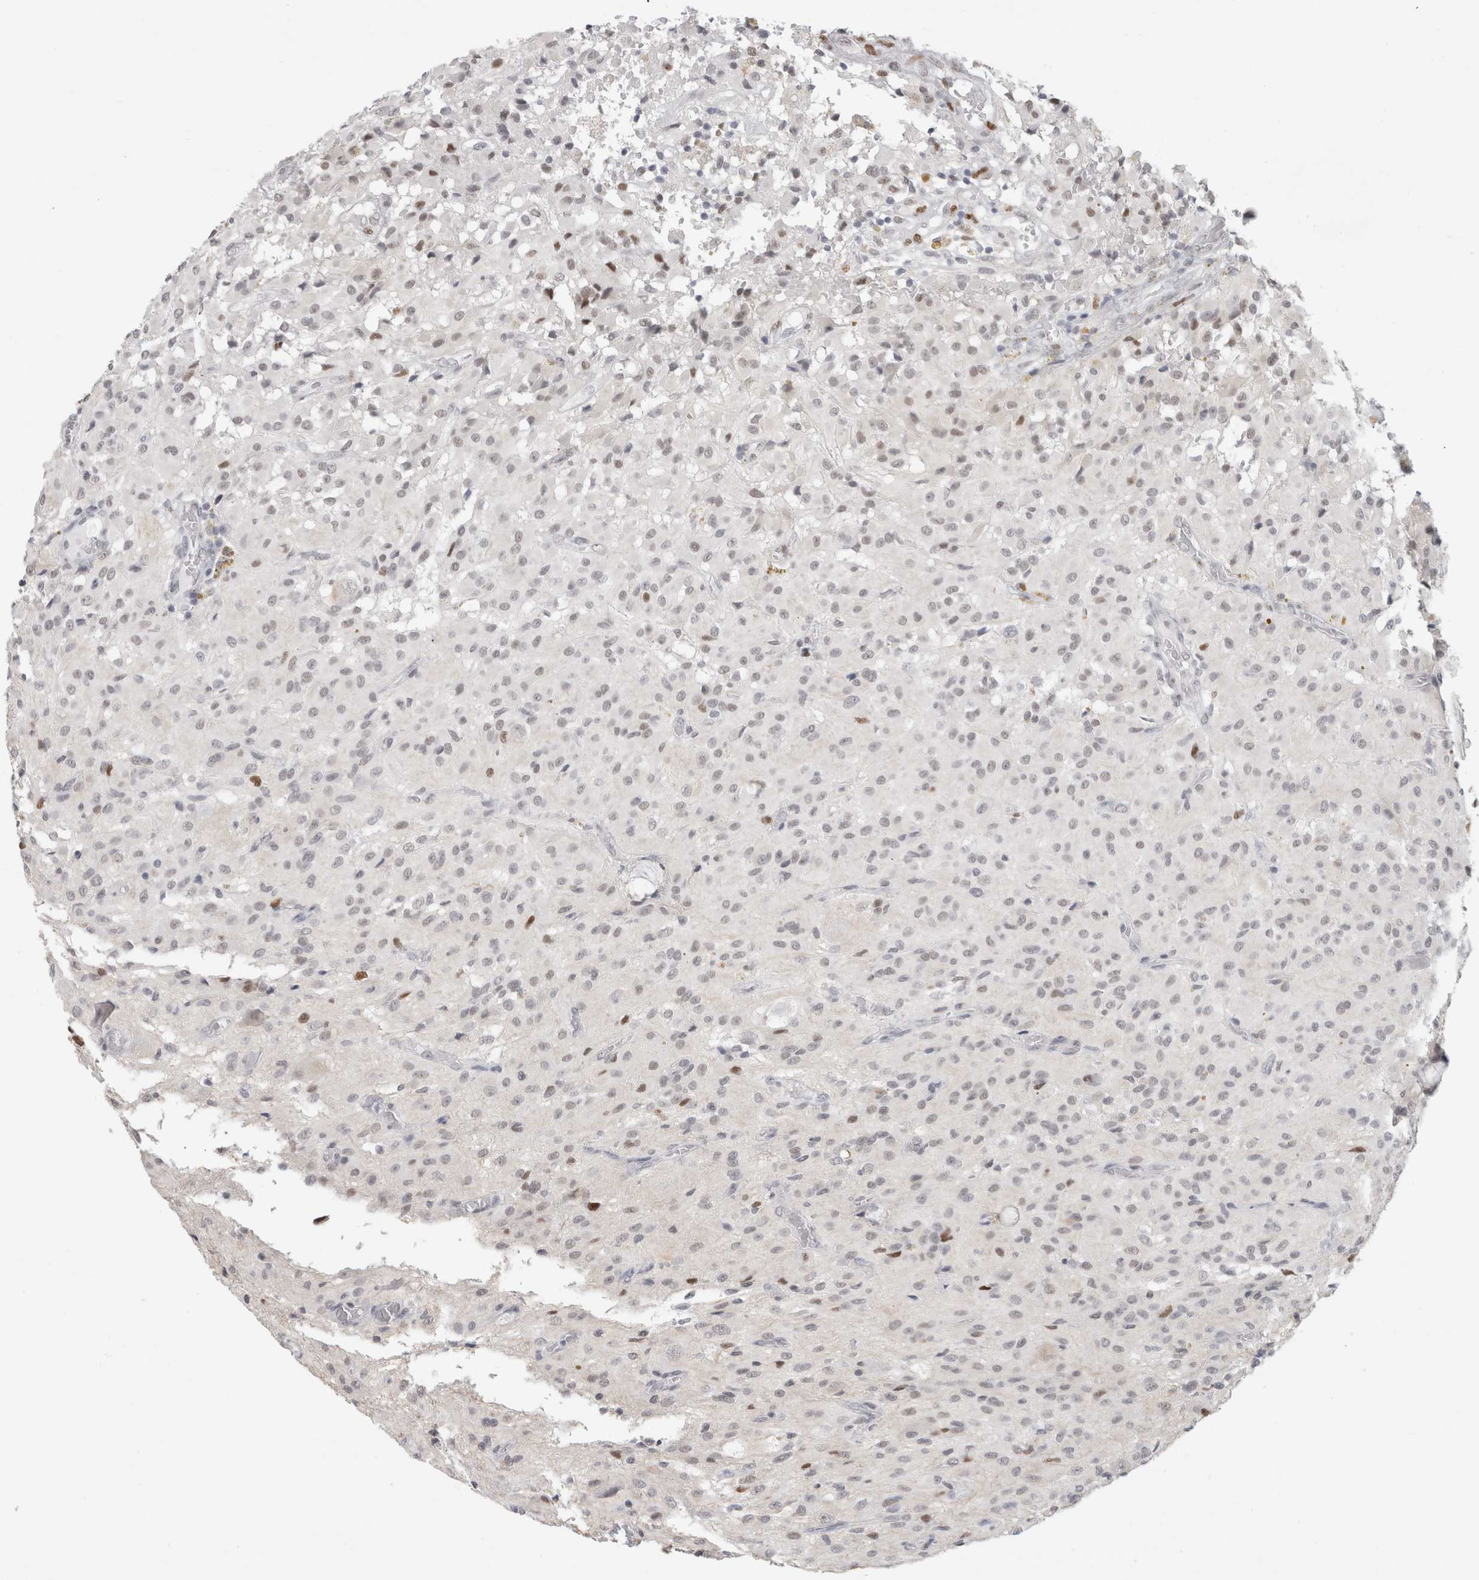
{"staining": {"intensity": "weak", "quantity": "25%-75%", "location": "nuclear"}, "tissue": "glioma", "cell_type": "Tumor cells", "image_type": "cancer", "snomed": [{"axis": "morphology", "description": "Glioma, malignant, High grade"}, {"axis": "topography", "description": "Brain"}], "caption": "IHC of human glioma demonstrates low levels of weak nuclear staining in about 25%-75% of tumor cells. The protein of interest is shown in brown color, while the nuclei are stained blue.", "gene": "SMARCC1", "patient": {"sex": "female", "age": 59}}